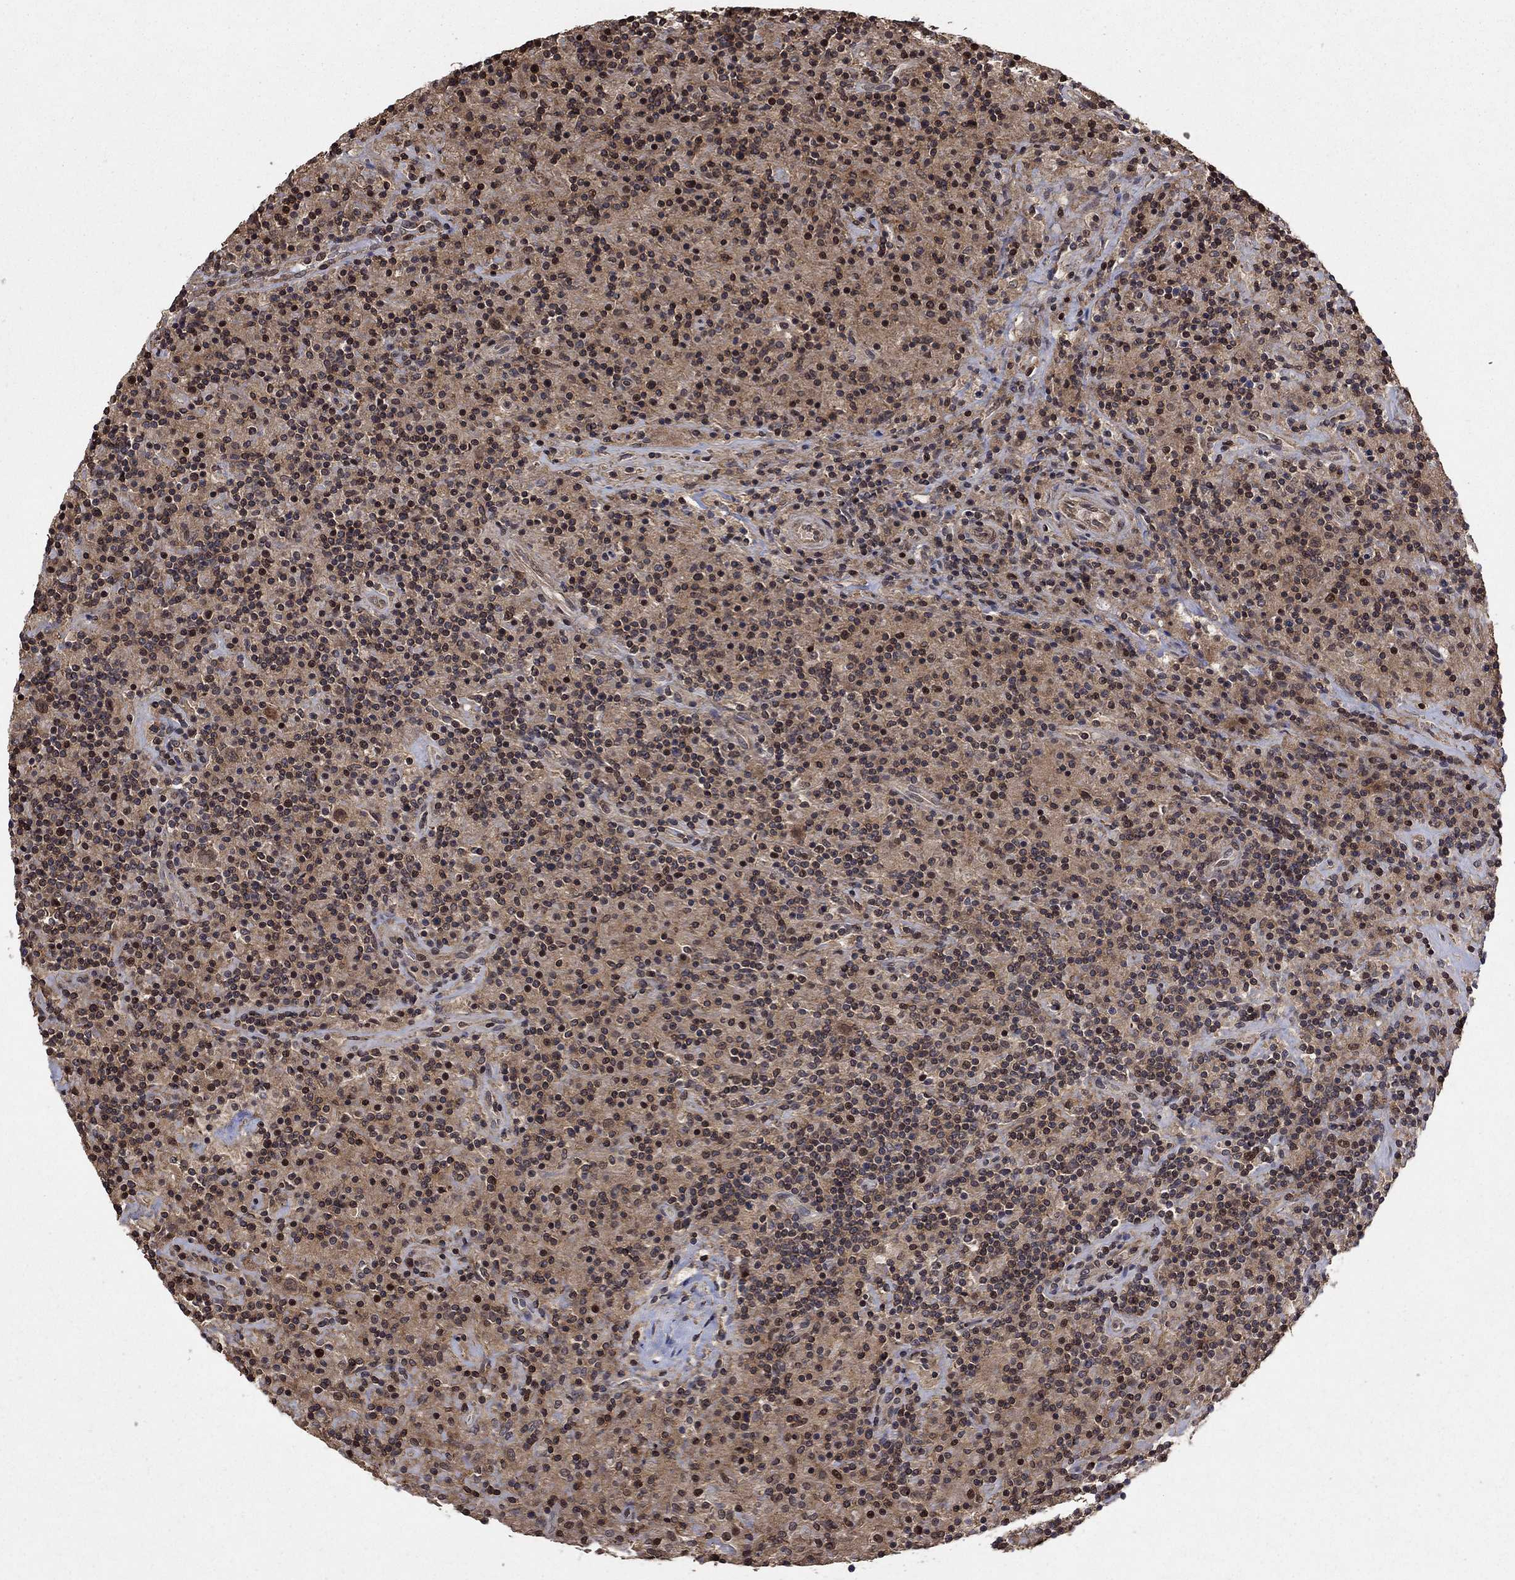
{"staining": {"intensity": "weak", "quantity": "25%-75%", "location": "cytoplasmic/membranous"}, "tissue": "lymphoma", "cell_type": "Tumor cells", "image_type": "cancer", "snomed": [{"axis": "morphology", "description": "Hodgkin's disease, NOS"}, {"axis": "topography", "description": "Lymph node"}], "caption": "Protein analysis of lymphoma tissue reveals weak cytoplasmic/membranous expression in about 25%-75% of tumor cells.", "gene": "CCDC66", "patient": {"sex": "male", "age": 70}}